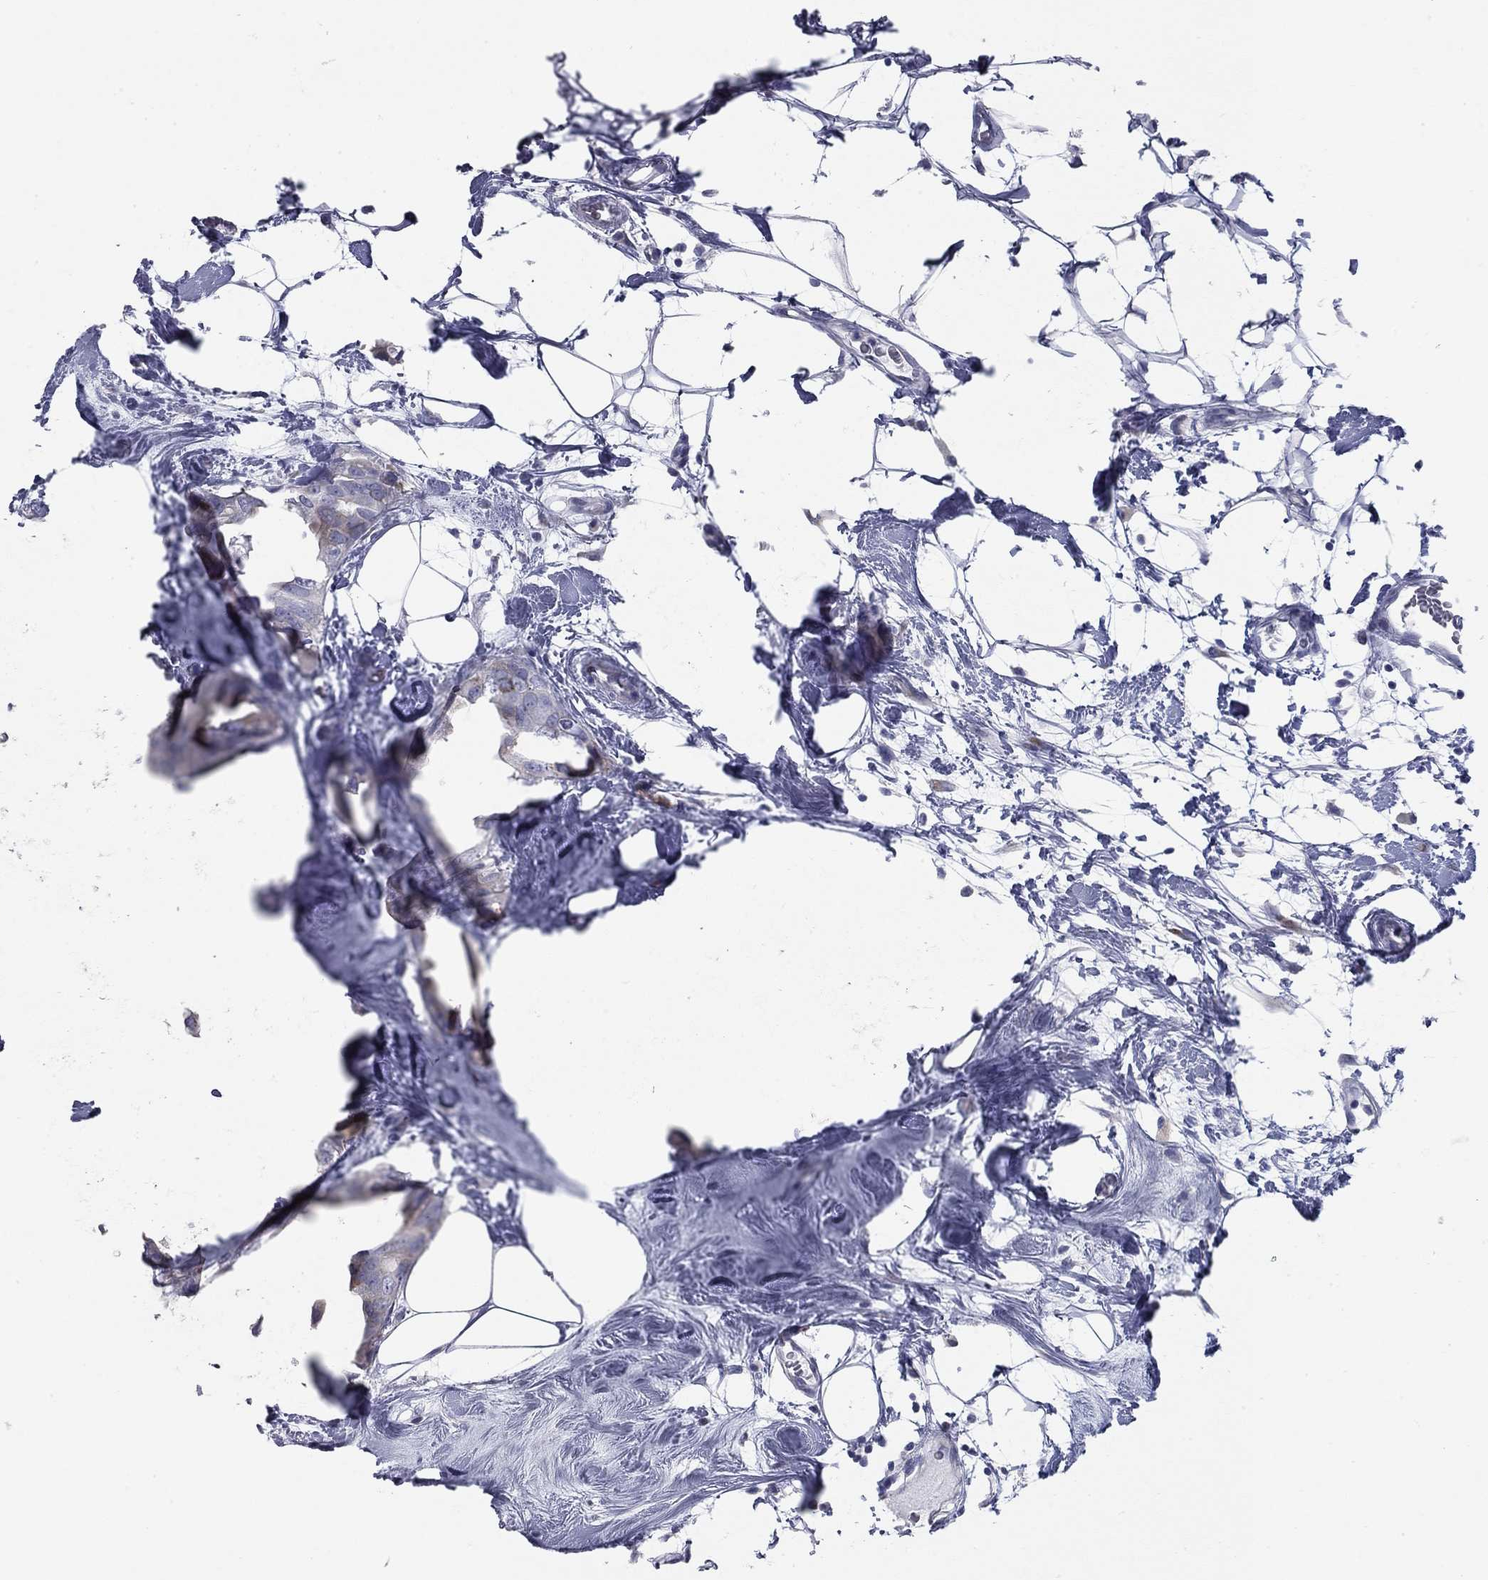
{"staining": {"intensity": "moderate", "quantity": "<25%", "location": "cytoplasmic/membranous"}, "tissue": "breast cancer", "cell_type": "Tumor cells", "image_type": "cancer", "snomed": [{"axis": "morphology", "description": "Normal tissue, NOS"}, {"axis": "morphology", "description": "Duct carcinoma"}, {"axis": "topography", "description": "Breast"}], "caption": "Protein expression analysis of infiltrating ductal carcinoma (breast) exhibits moderate cytoplasmic/membranous positivity in approximately <25% of tumor cells.", "gene": "TAC1", "patient": {"sex": "female", "age": 40}}